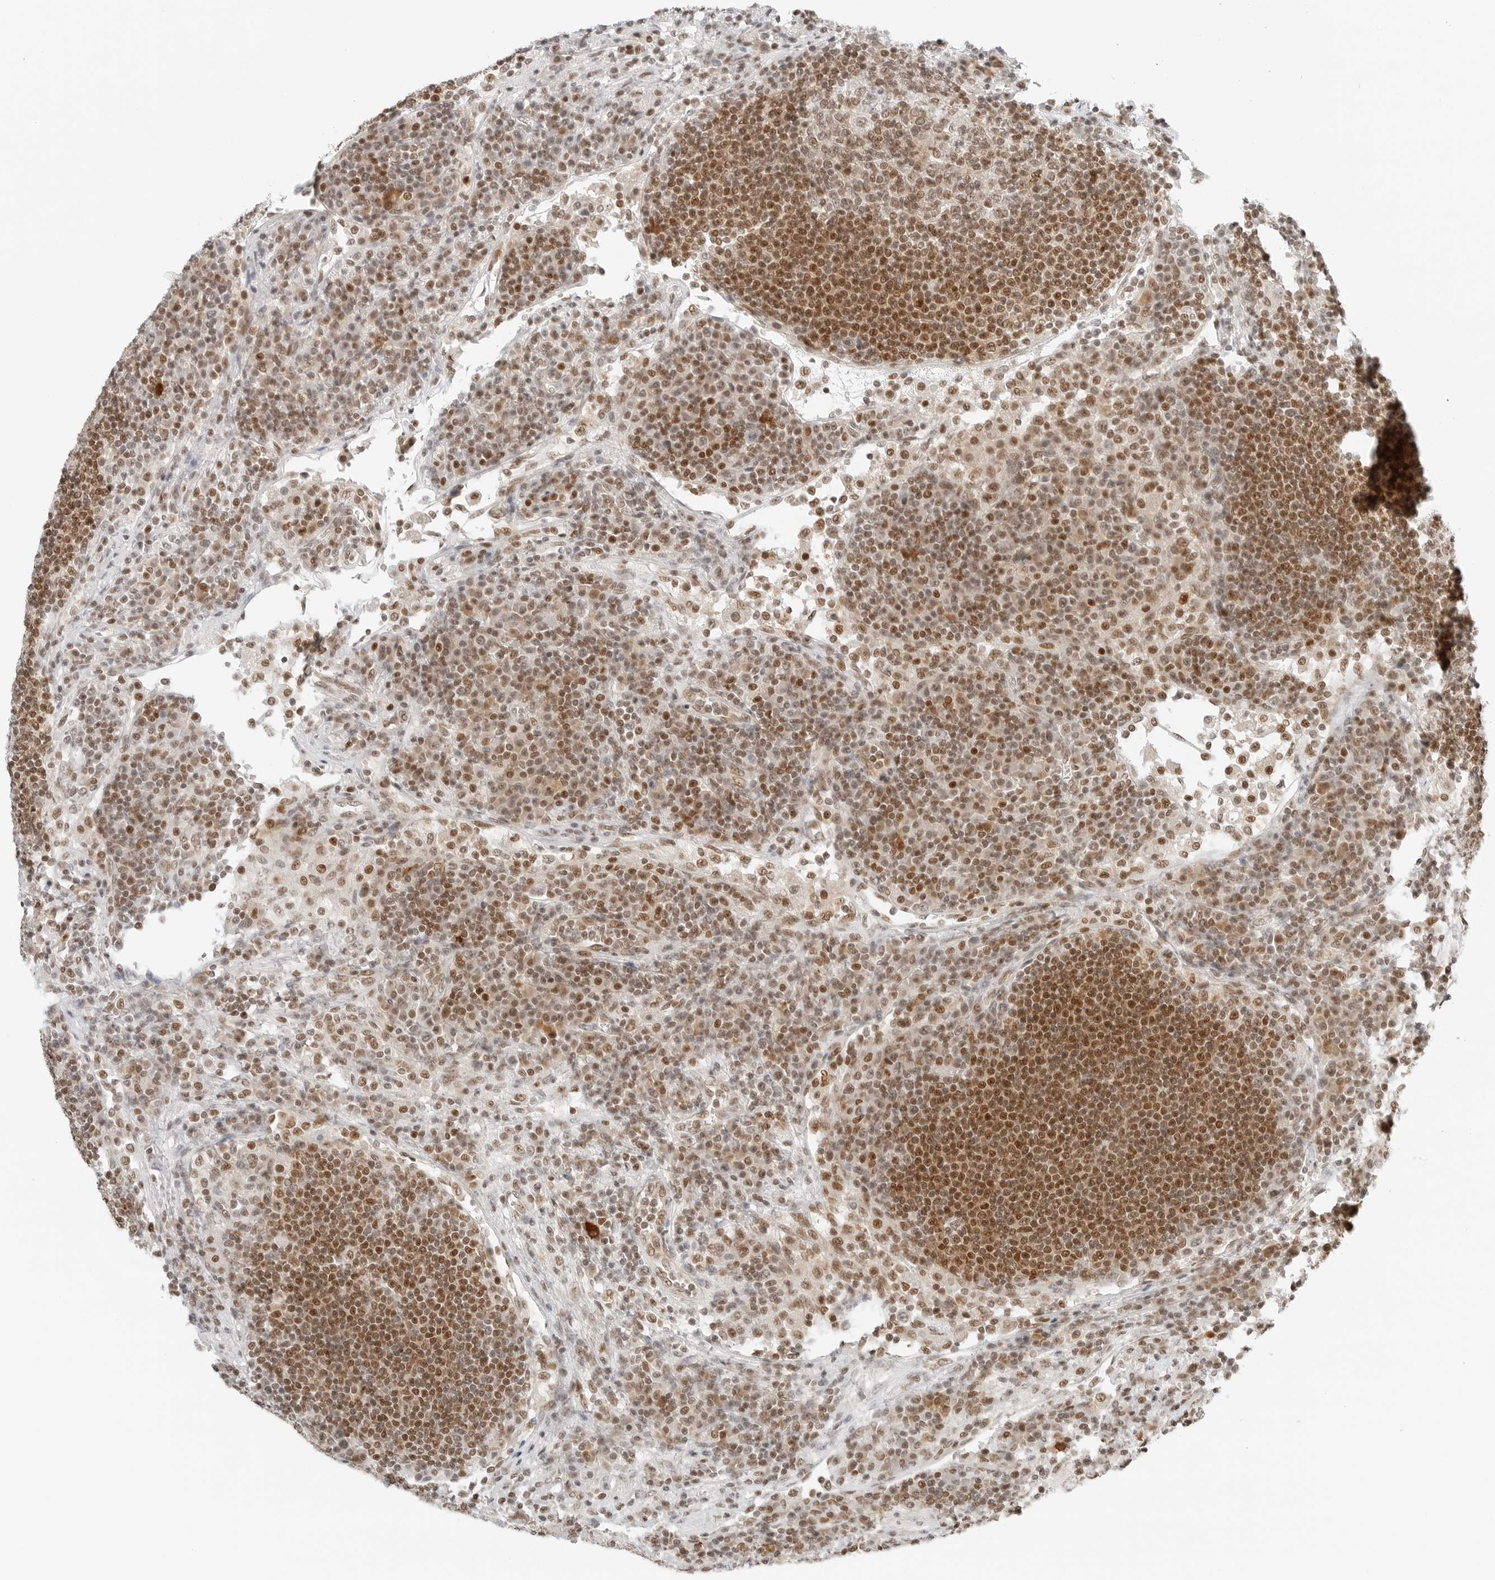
{"staining": {"intensity": "moderate", "quantity": ">75%", "location": "nuclear"}, "tissue": "lymph node", "cell_type": "Germinal center cells", "image_type": "normal", "snomed": [{"axis": "morphology", "description": "Normal tissue, NOS"}, {"axis": "topography", "description": "Lymph node"}], "caption": "Immunohistochemical staining of normal human lymph node shows moderate nuclear protein positivity in about >75% of germinal center cells.", "gene": "CRTC2", "patient": {"sex": "female", "age": 53}}